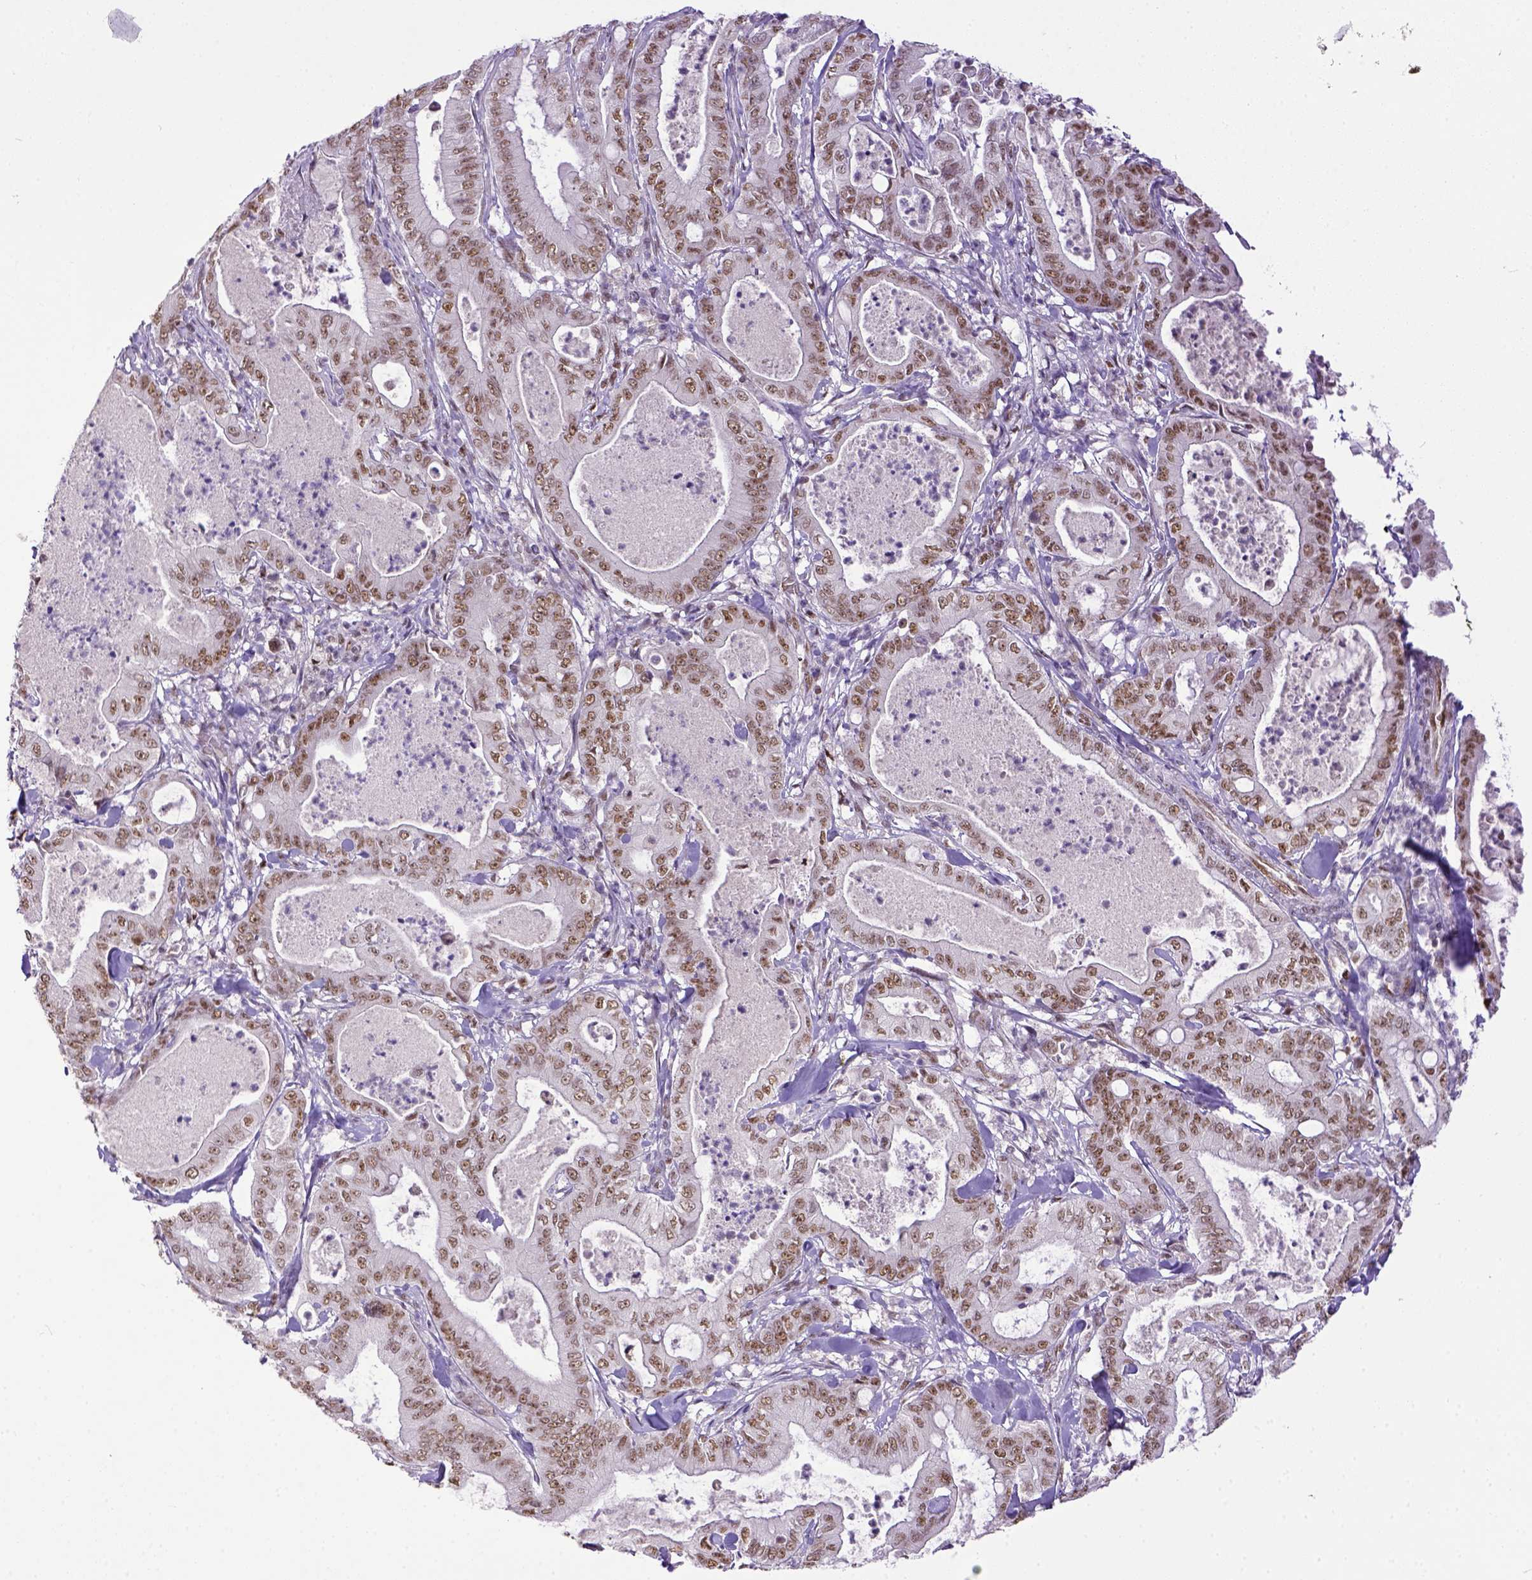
{"staining": {"intensity": "moderate", "quantity": ">75%", "location": "nuclear"}, "tissue": "pancreatic cancer", "cell_type": "Tumor cells", "image_type": "cancer", "snomed": [{"axis": "morphology", "description": "Adenocarcinoma, NOS"}, {"axis": "topography", "description": "Pancreas"}], "caption": "Immunohistochemical staining of human pancreatic cancer shows moderate nuclear protein staining in approximately >75% of tumor cells.", "gene": "ERCC1", "patient": {"sex": "male", "age": 71}}